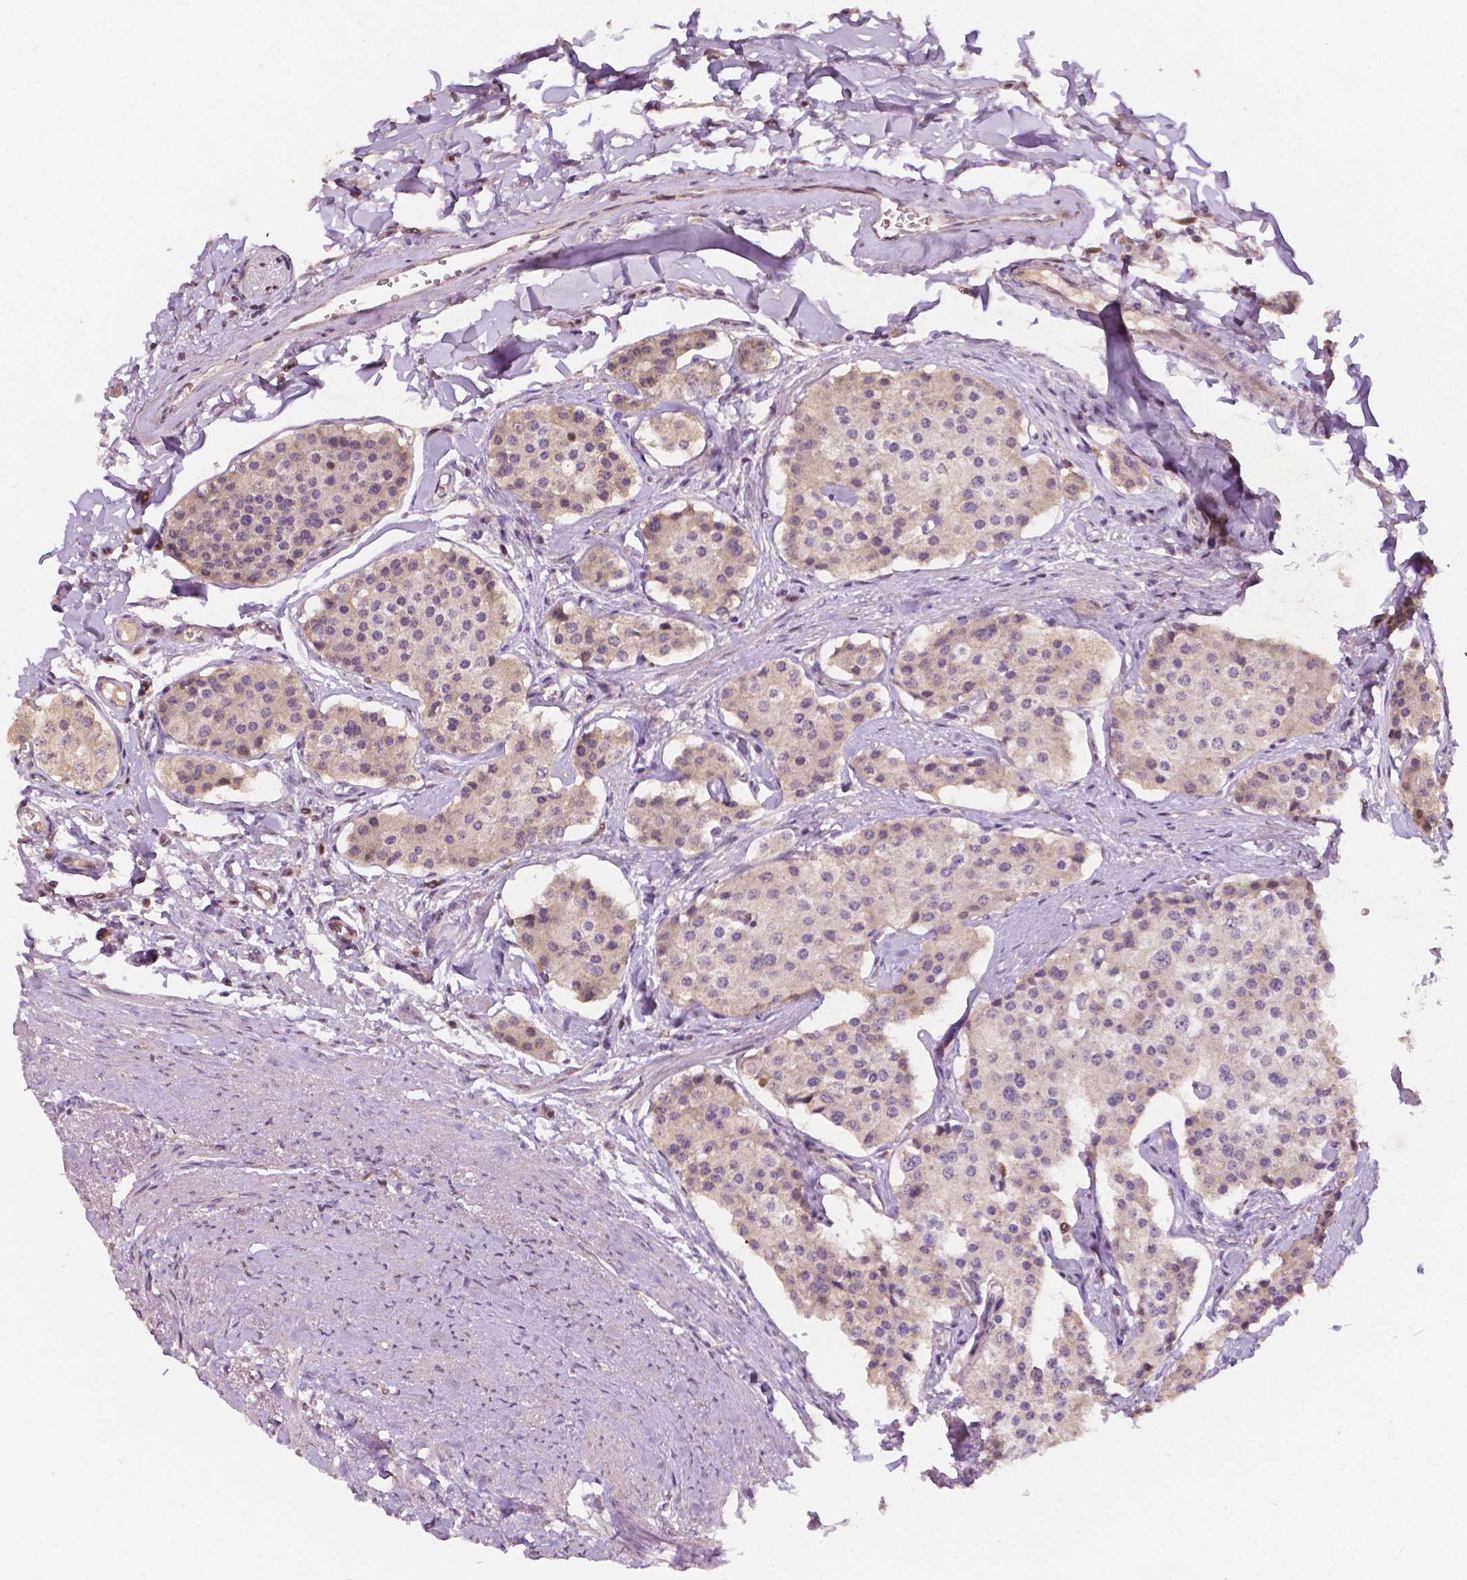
{"staining": {"intensity": "weak", "quantity": "<25%", "location": "cytoplasmic/membranous"}, "tissue": "carcinoid", "cell_type": "Tumor cells", "image_type": "cancer", "snomed": [{"axis": "morphology", "description": "Carcinoid, malignant, NOS"}, {"axis": "topography", "description": "Small intestine"}], "caption": "Carcinoid (malignant) stained for a protein using immunohistochemistry (IHC) shows no staining tumor cells.", "gene": "DUSP16", "patient": {"sex": "female", "age": 65}}